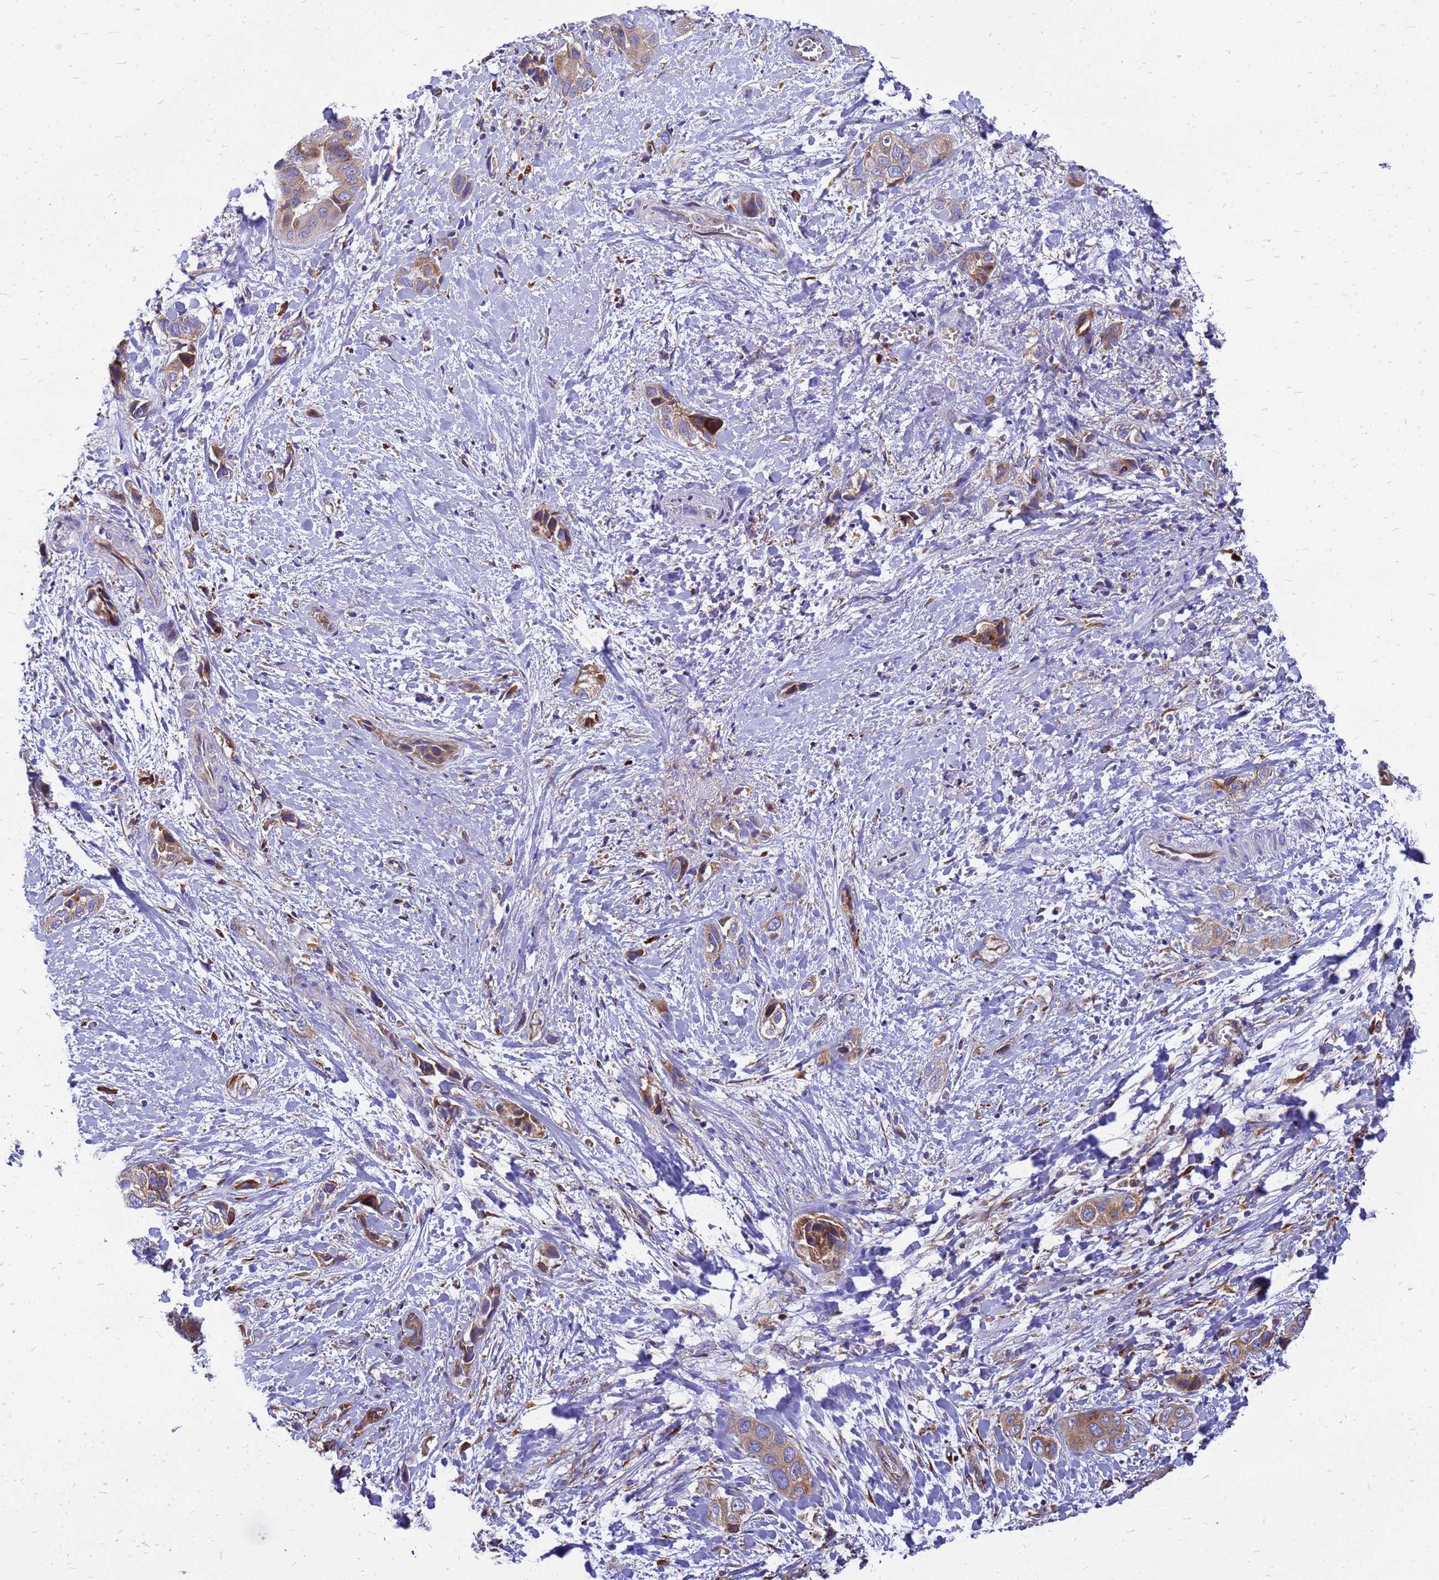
{"staining": {"intensity": "moderate", "quantity": ">75%", "location": "cytoplasmic/membranous"}, "tissue": "liver cancer", "cell_type": "Tumor cells", "image_type": "cancer", "snomed": [{"axis": "morphology", "description": "Cholangiocarcinoma"}, {"axis": "topography", "description": "Liver"}], "caption": "Protein staining demonstrates moderate cytoplasmic/membranous expression in approximately >75% of tumor cells in liver cancer. (DAB (3,3'-diaminobenzidine) IHC with brightfield microscopy, high magnification).", "gene": "EEF1D", "patient": {"sex": "female", "age": 52}}